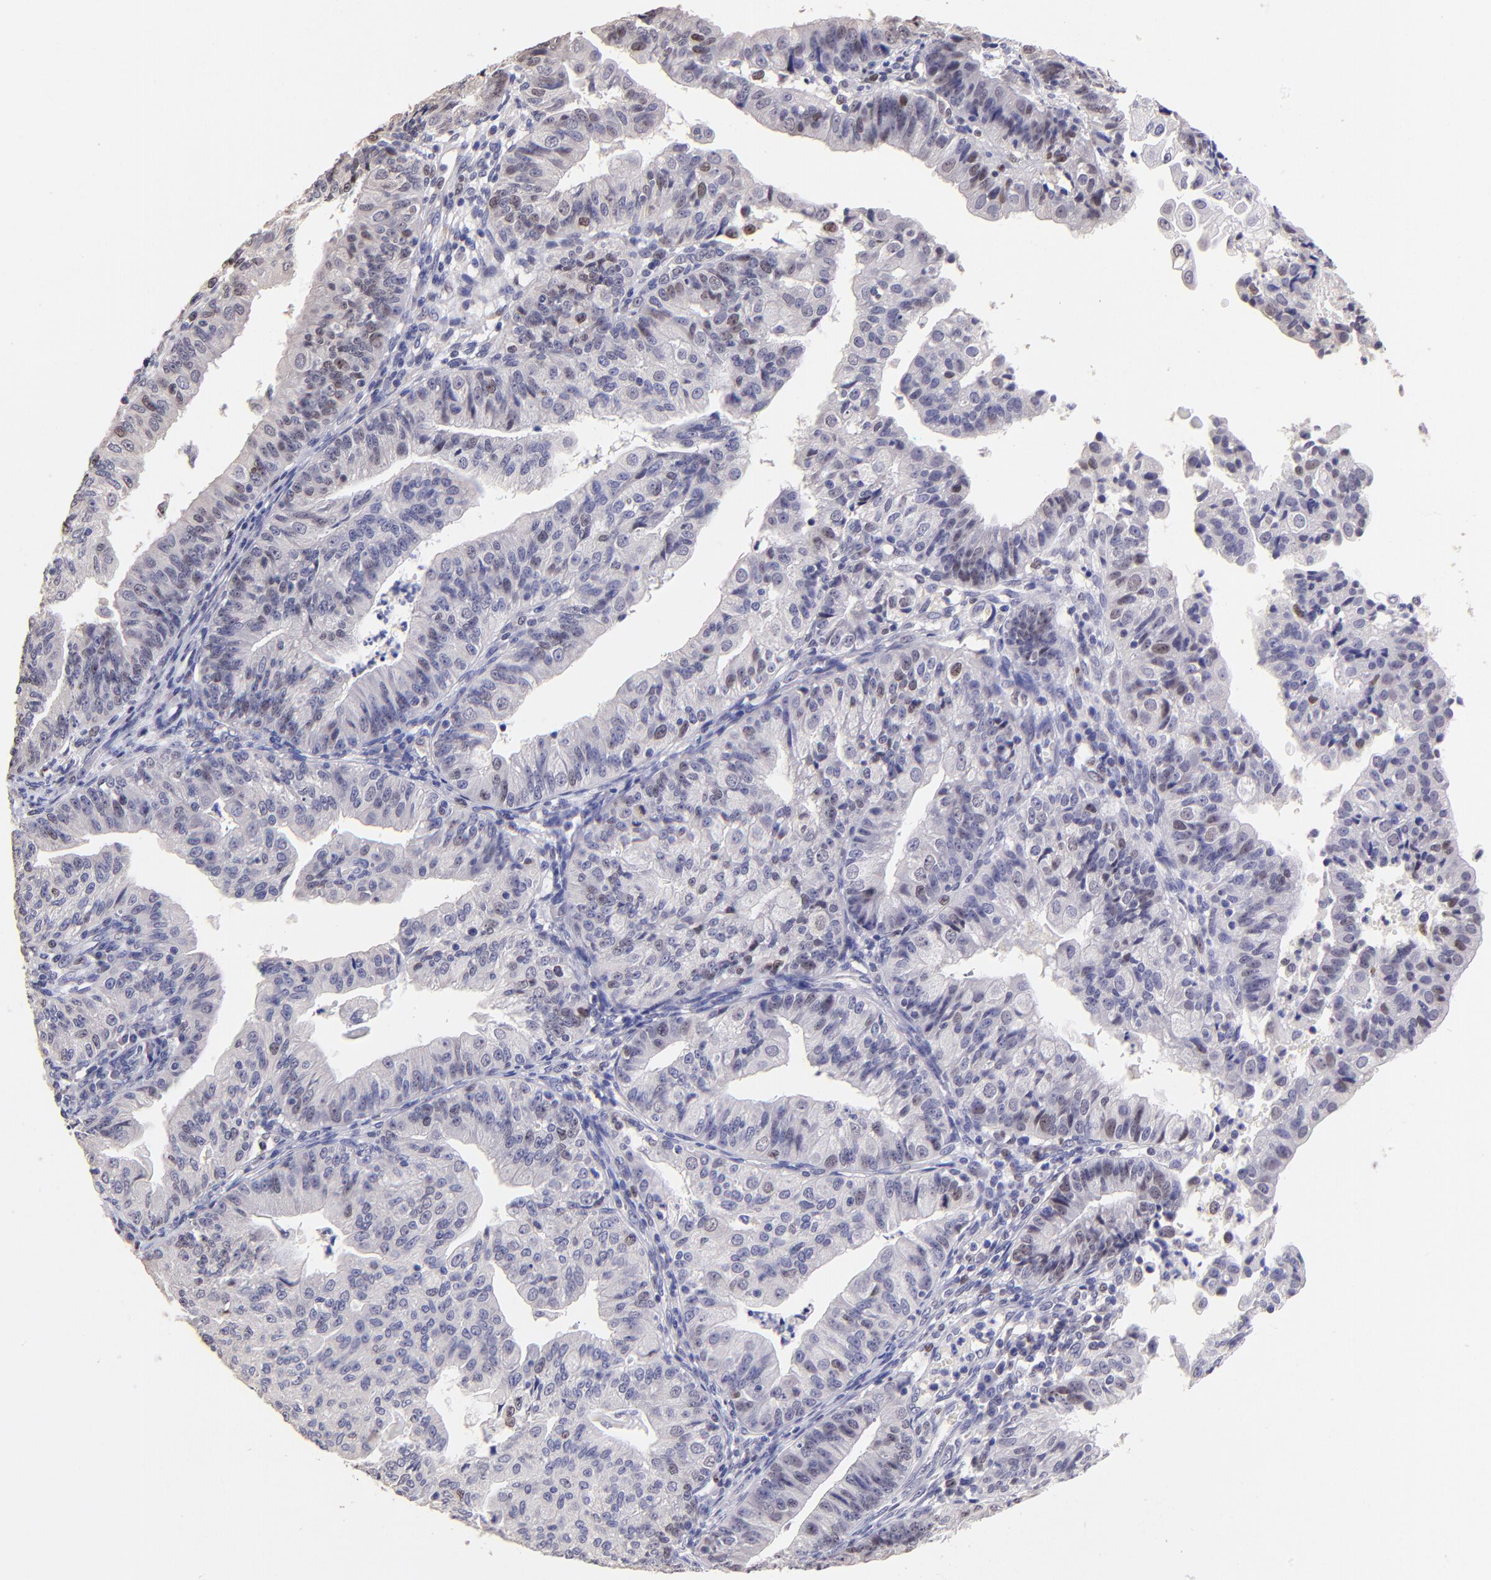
{"staining": {"intensity": "weak", "quantity": "25%-75%", "location": "nuclear"}, "tissue": "endometrial cancer", "cell_type": "Tumor cells", "image_type": "cancer", "snomed": [{"axis": "morphology", "description": "Adenocarcinoma, NOS"}, {"axis": "topography", "description": "Endometrium"}], "caption": "Human endometrial cancer (adenocarcinoma) stained with a brown dye demonstrates weak nuclear positive positivity in approximately 25%-75% of tumor cells.", "gene": "DNMT1", "patient": {"sex": "female", "age": 56}}